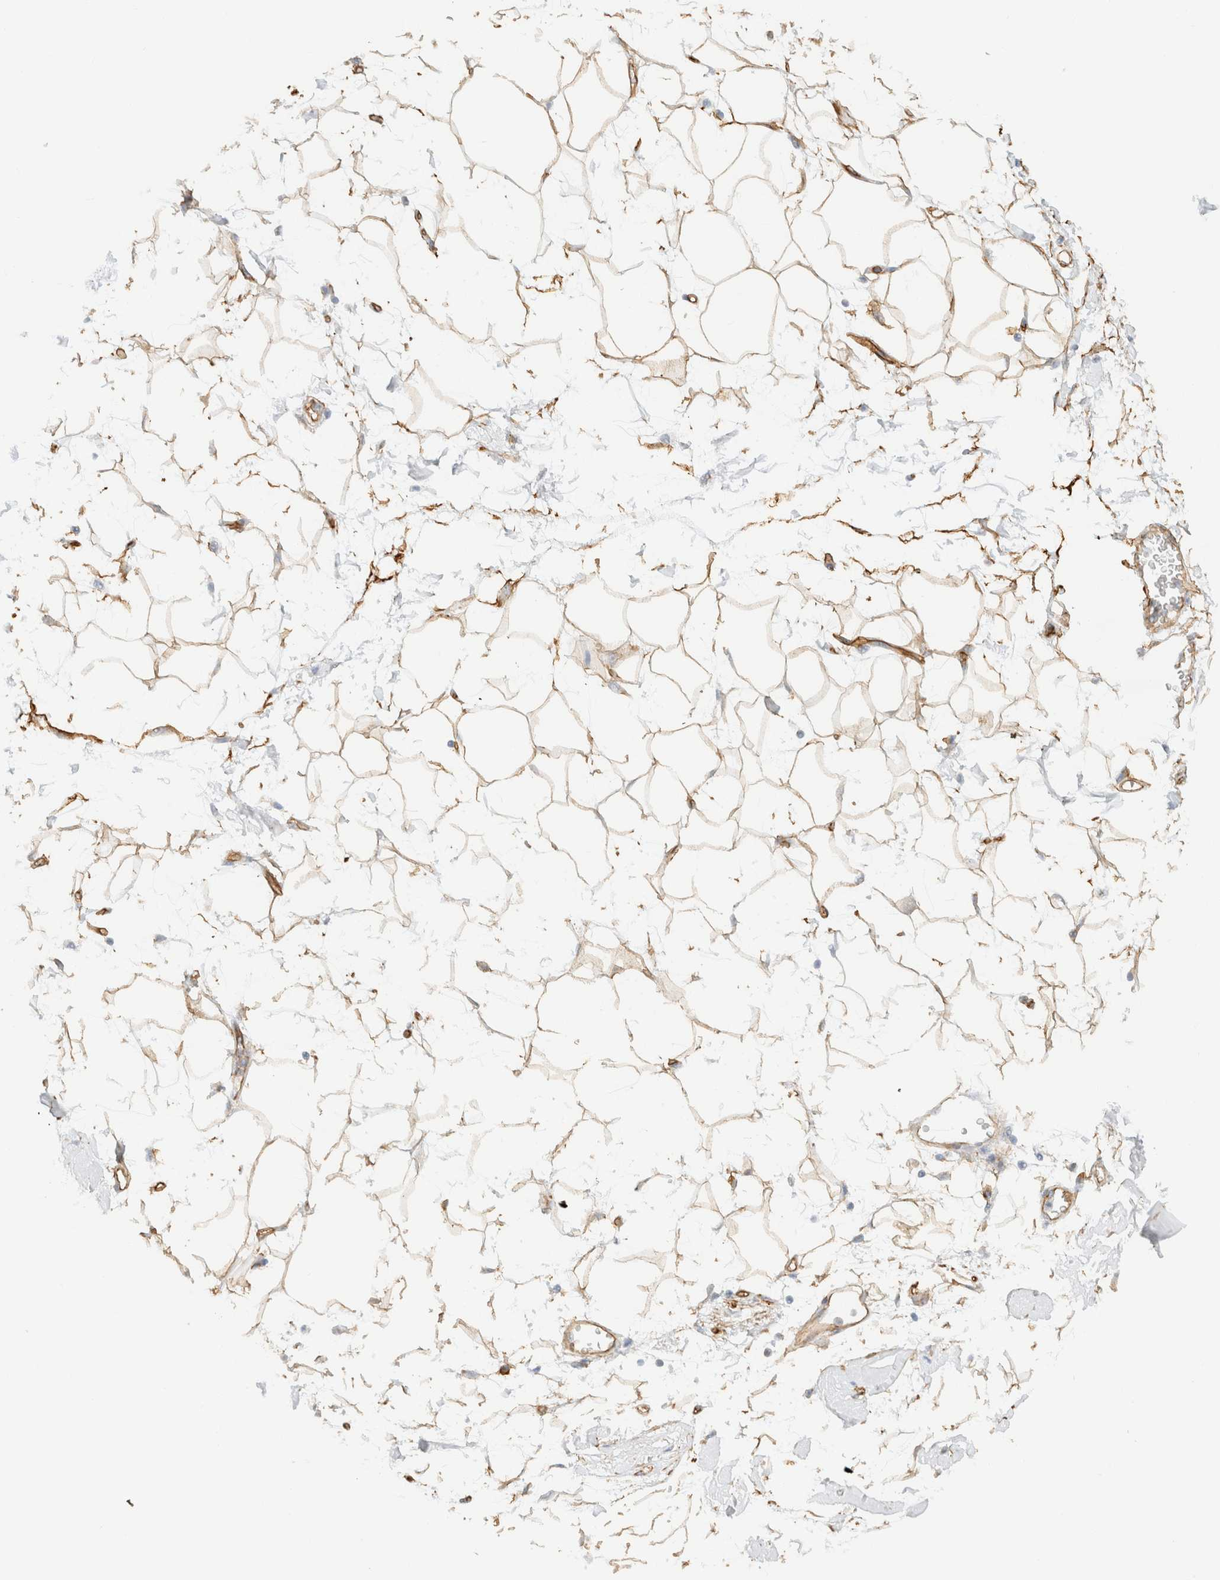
{"staining": {"intensity": "moderate", "quantity": ">75%", "location": "cytoplasmic/membranous"}, "tissue": "adipose tissue", "cell_type": "Adipocytes", "image_type": "normal", "snomed": [{"axis": "morphology", "description": "Normal tissue, NOS"}, {"axis": "morphology", "description": "Adenocarcinoma, NOS"}, {"axis": "topography", "description": "Duodenum"}, {"axis": "topography", "description": "Peripheral nerve tissue"}], "caption": "DAB immunohistochemical staining of benign adipose tissue exhibits moderate cytoplasmic/membranous protein staining in about >75% of adipocytes.", "gene": "CYB5R4", "patient": {"sex": "female", "age": 60}}